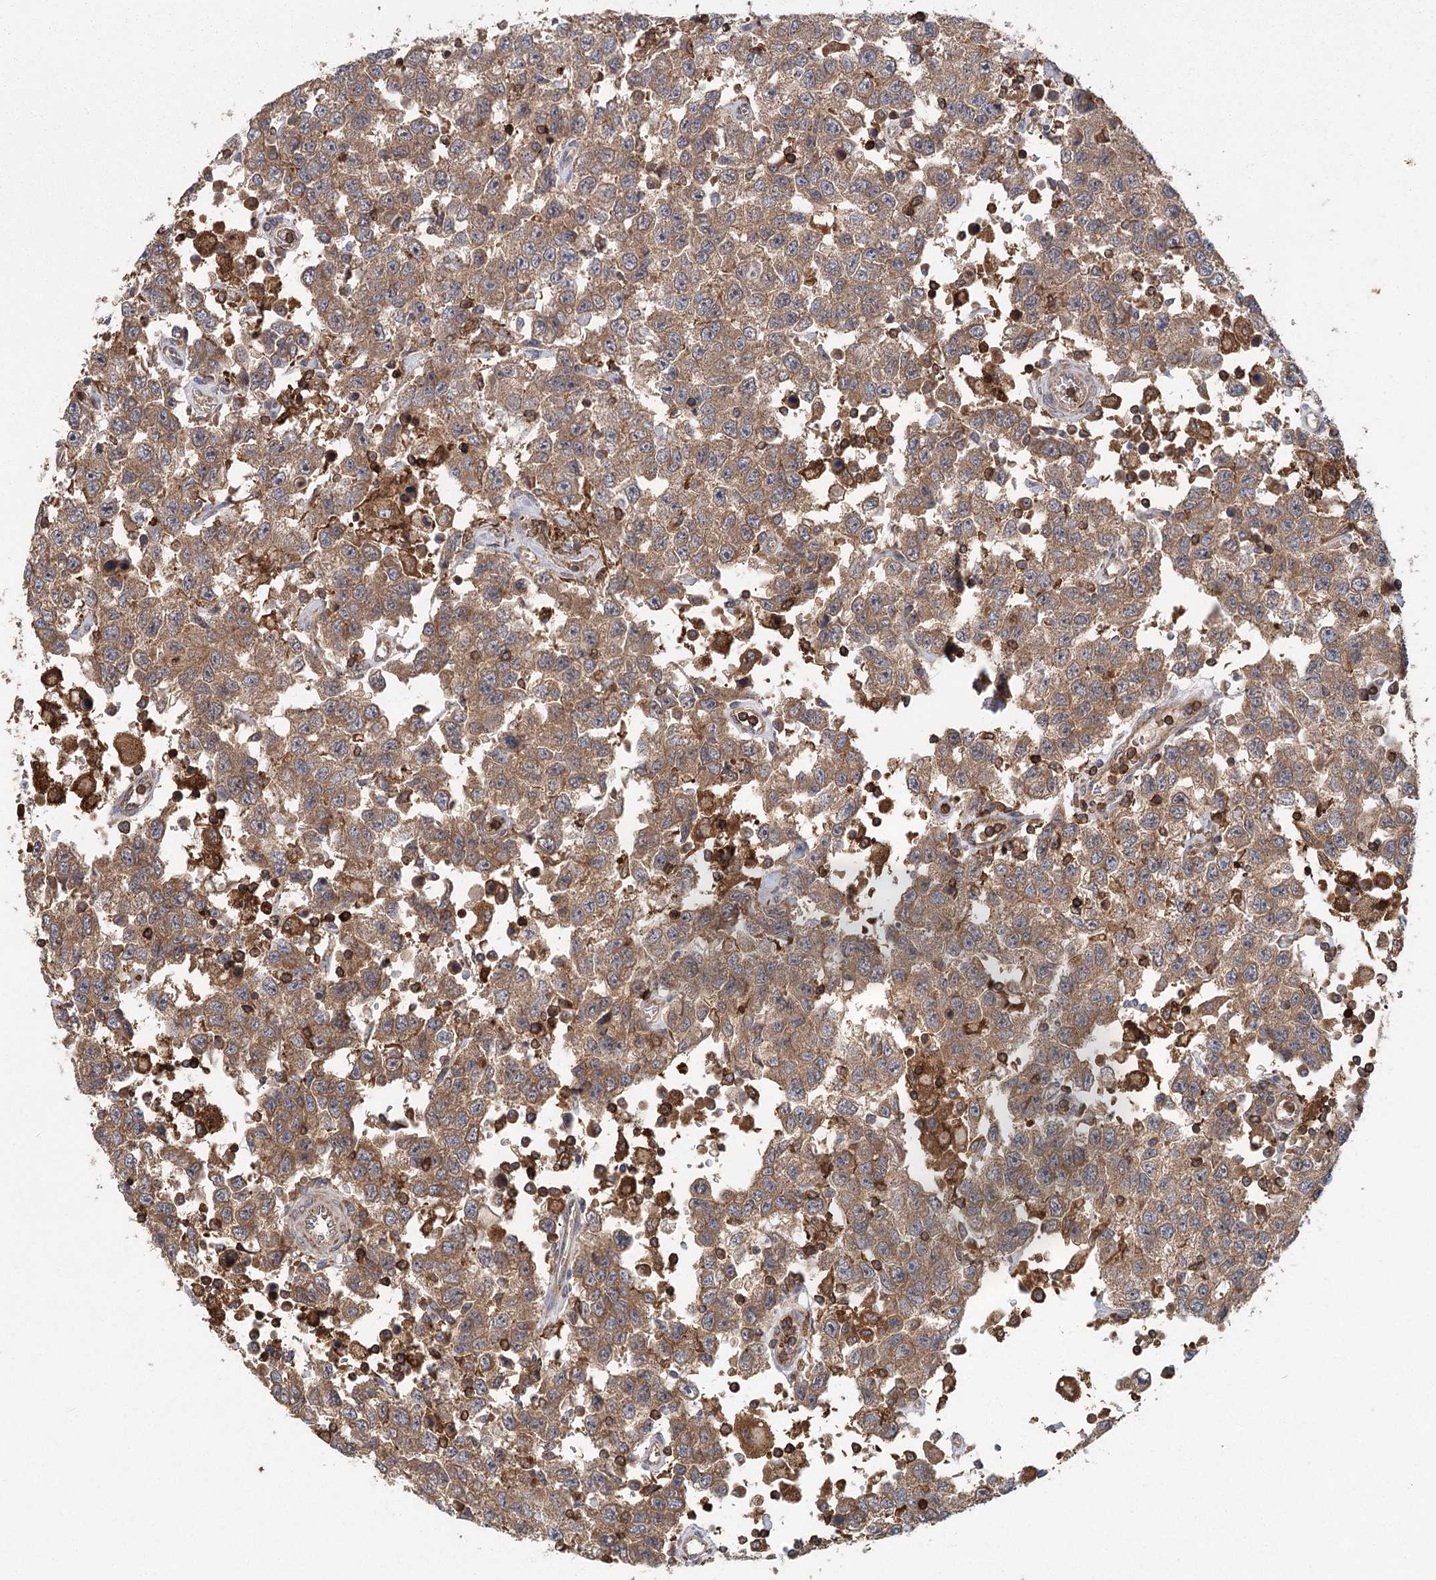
{"staining": {"intensity": "moderate", "quantity": ">75%", "location": "cytoplasmic/membranous"}, "tissue": "testis cancer", "cell_type": "Tumor cells", "image_type": "cancer", "snomed": [{"axis": "morphology", "description": "Seminoma, NOS"}, {"axis": "topography", "description": "Testis"}], "caption": "Tumor cells display moderate cytoplasmic/membranous positivity in approximately >75% of cells in testis cancer (seminoma).", "gene": "PLEKHA7", "patient": {"sex": "male", "age": 41}}